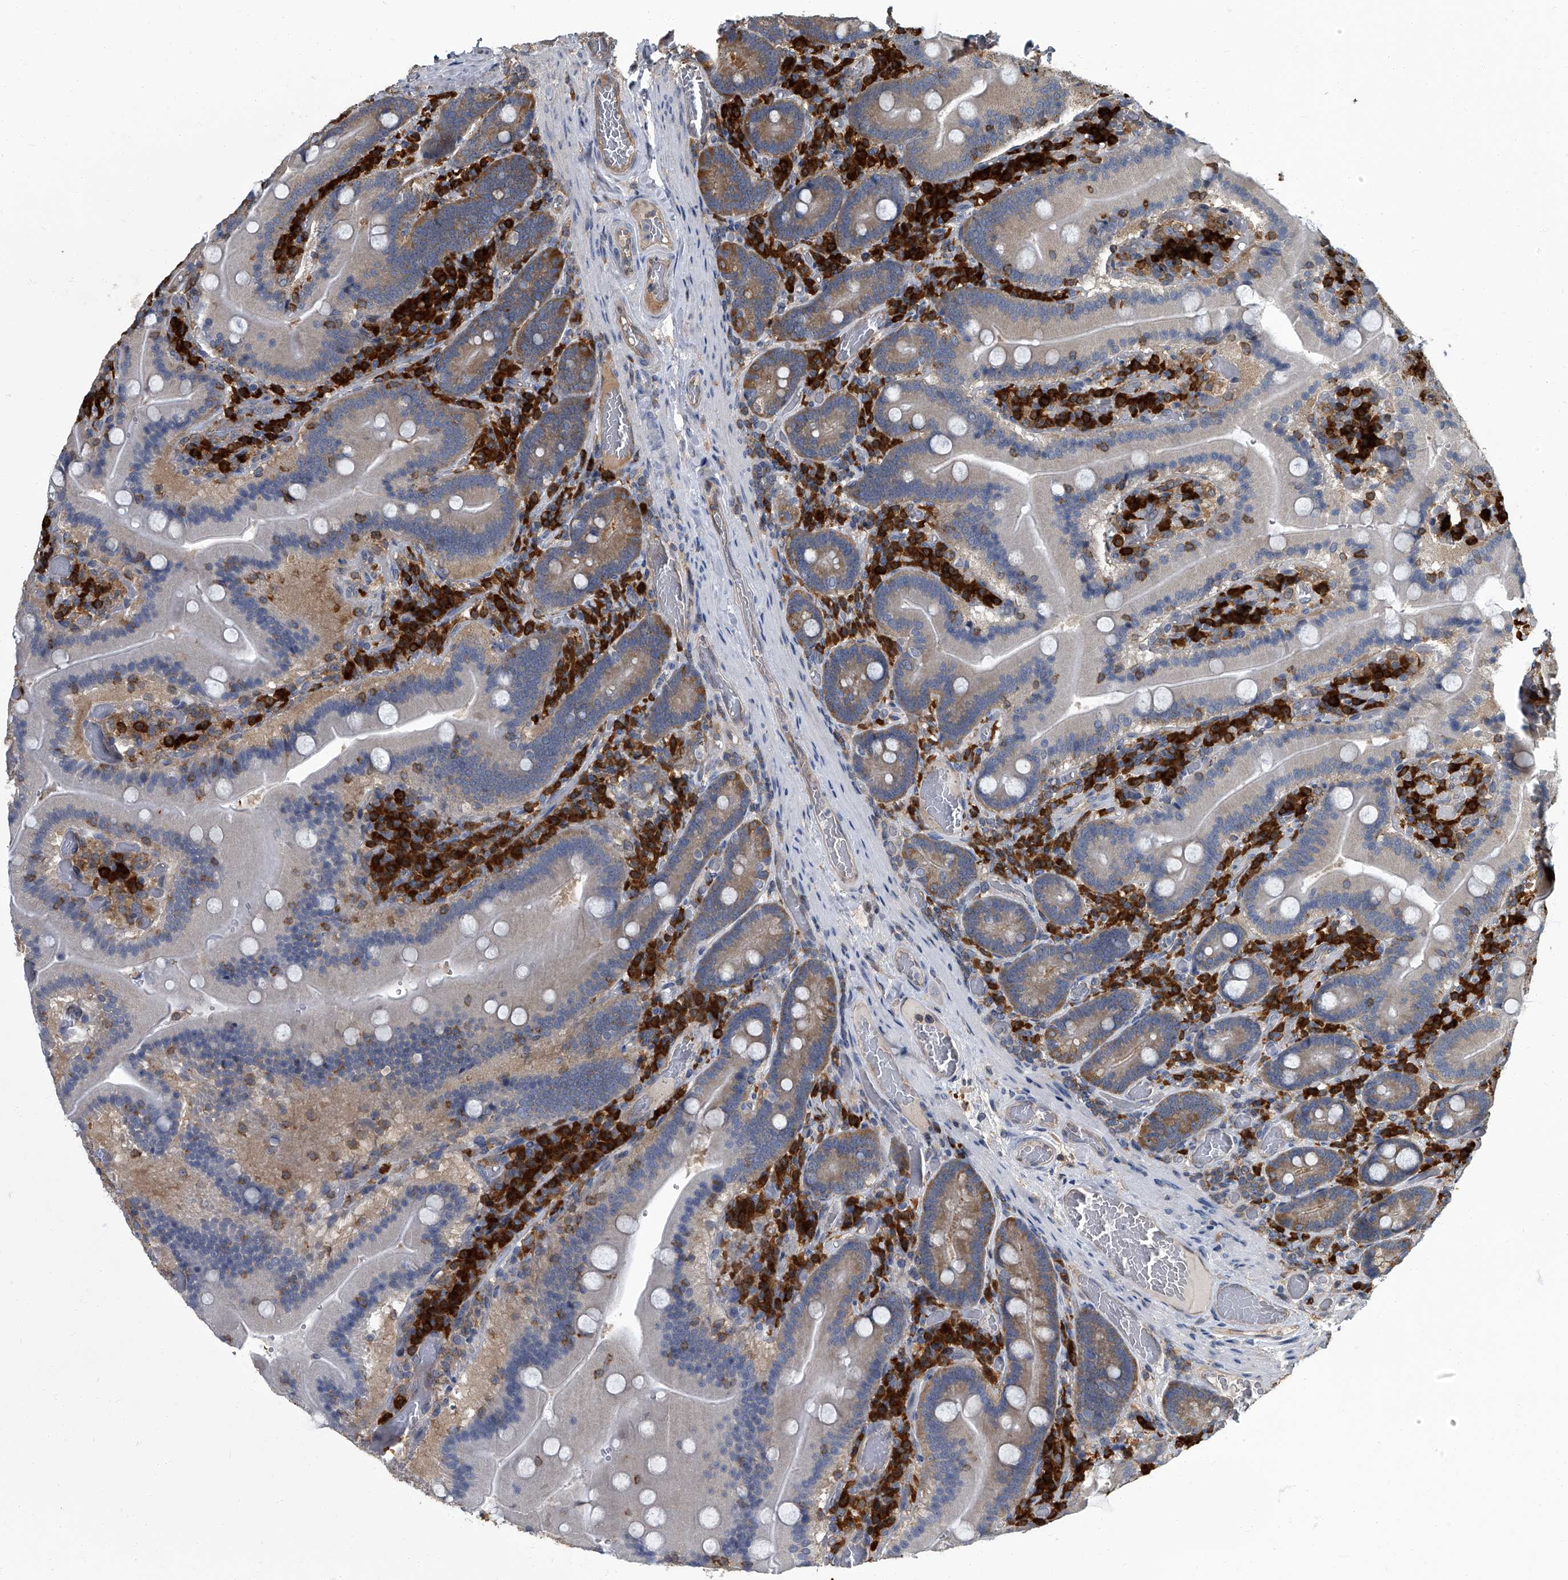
{"staining": {"intensity": "moderate", "quantity": "25%-75%", "location": "cytoplasmic/membranous"}, "tissue": "duodenum", "cell_type": "Glandular cells", "image_type": "normal", "snomed": [{"axis": "morphology", "description": "Normal tissue, NOS"}, {"axis": "topography", "description": "Duodenum"}], "caption": "Immunohistochemistry micrograph of unremarkable duodenum: duodenum stained using immunohistochemistry (IHC) shows medium levels of moderate protein expression localized specifically in the cytoplasmic/membranous of glandular cells, appearing as a cytoplasmic/membranous brown color.", "gene": "CDV3", "patient": {"sex": "female", "age": 62}}